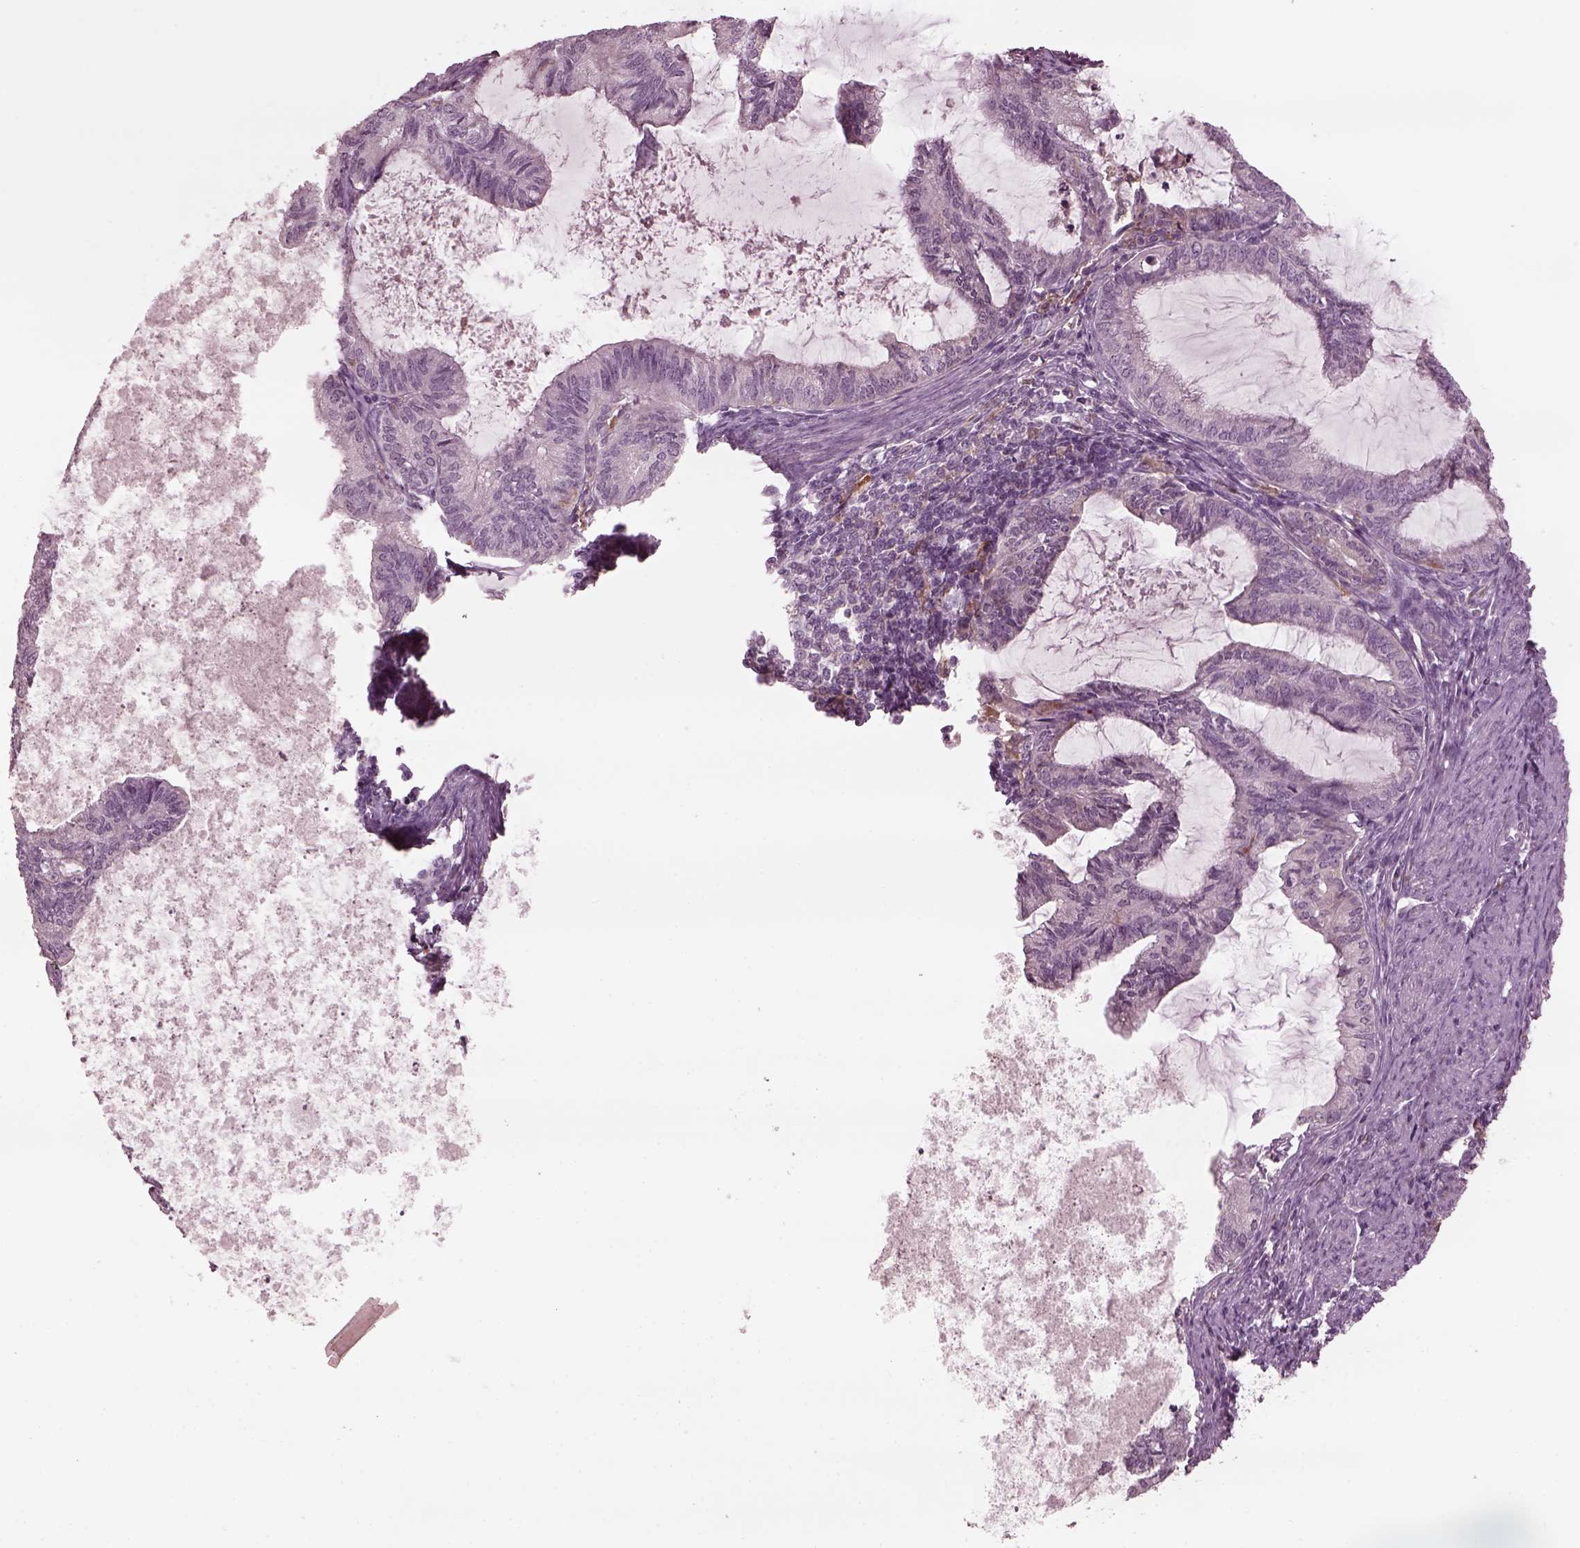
{"staining": {"intensity": "negative", "quantity": "none", "location": "none"}, "tissue": "endometrial cancer", "cell_type": "Tumor cells", "image_type": "cancer", "snomed": [{"axis": "morphology", "description": "Adenocarcinoma, NOS"}, {"axis": "topography", "description": "Endometrium"}], "caption": "Immunohistochemistry image of human endometrial cancer (adenocarcinoma) stained for a protein (brown), which shows no staining in tumor cells. (Immunohistochemistry, brightfield microscopy, high magnification).", "gene": "PSTPIP2", "patient": {"sex": "female", "age": 86}}